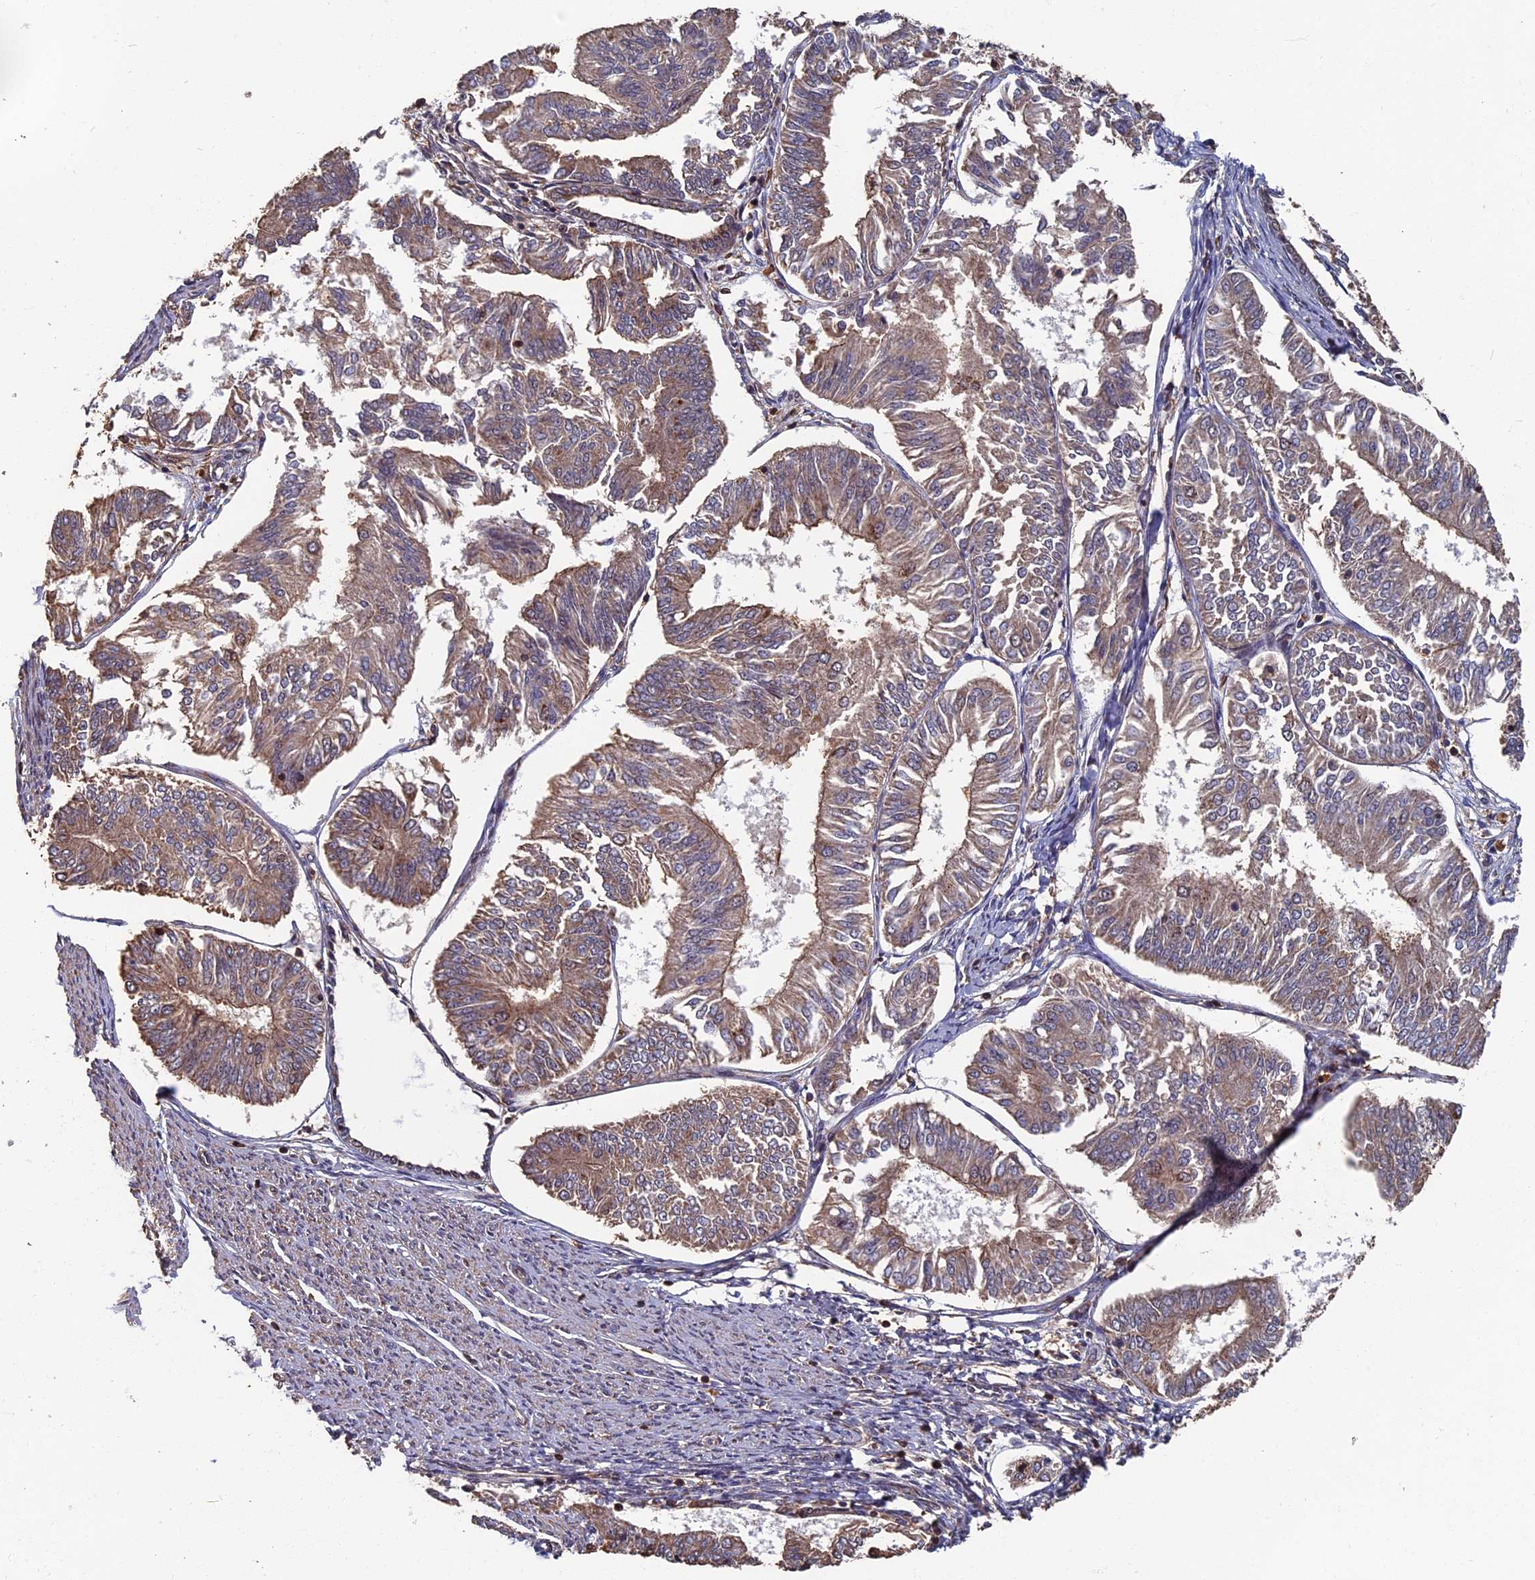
{"staining": {"intensity": "weak", "quantity": ">75%", "location": "cytoplasmic/membranous"}, "tissue": "endometrial cancer", "cell_type": "Tumor cells", "image_type": "cancer", "snomed": [{"axis": "morphology", "description": "Adenocarcinoma, NOS"}, {"axis": "topography", "description": "Endometrium"}], "caption": "An image of human endometrial cancer stained for a protein shows weak cytoplasmic/membranous brown staining in tumor cells.", "gene": "RASGRF1", "patient": {"sex": "female", "age": 58}}